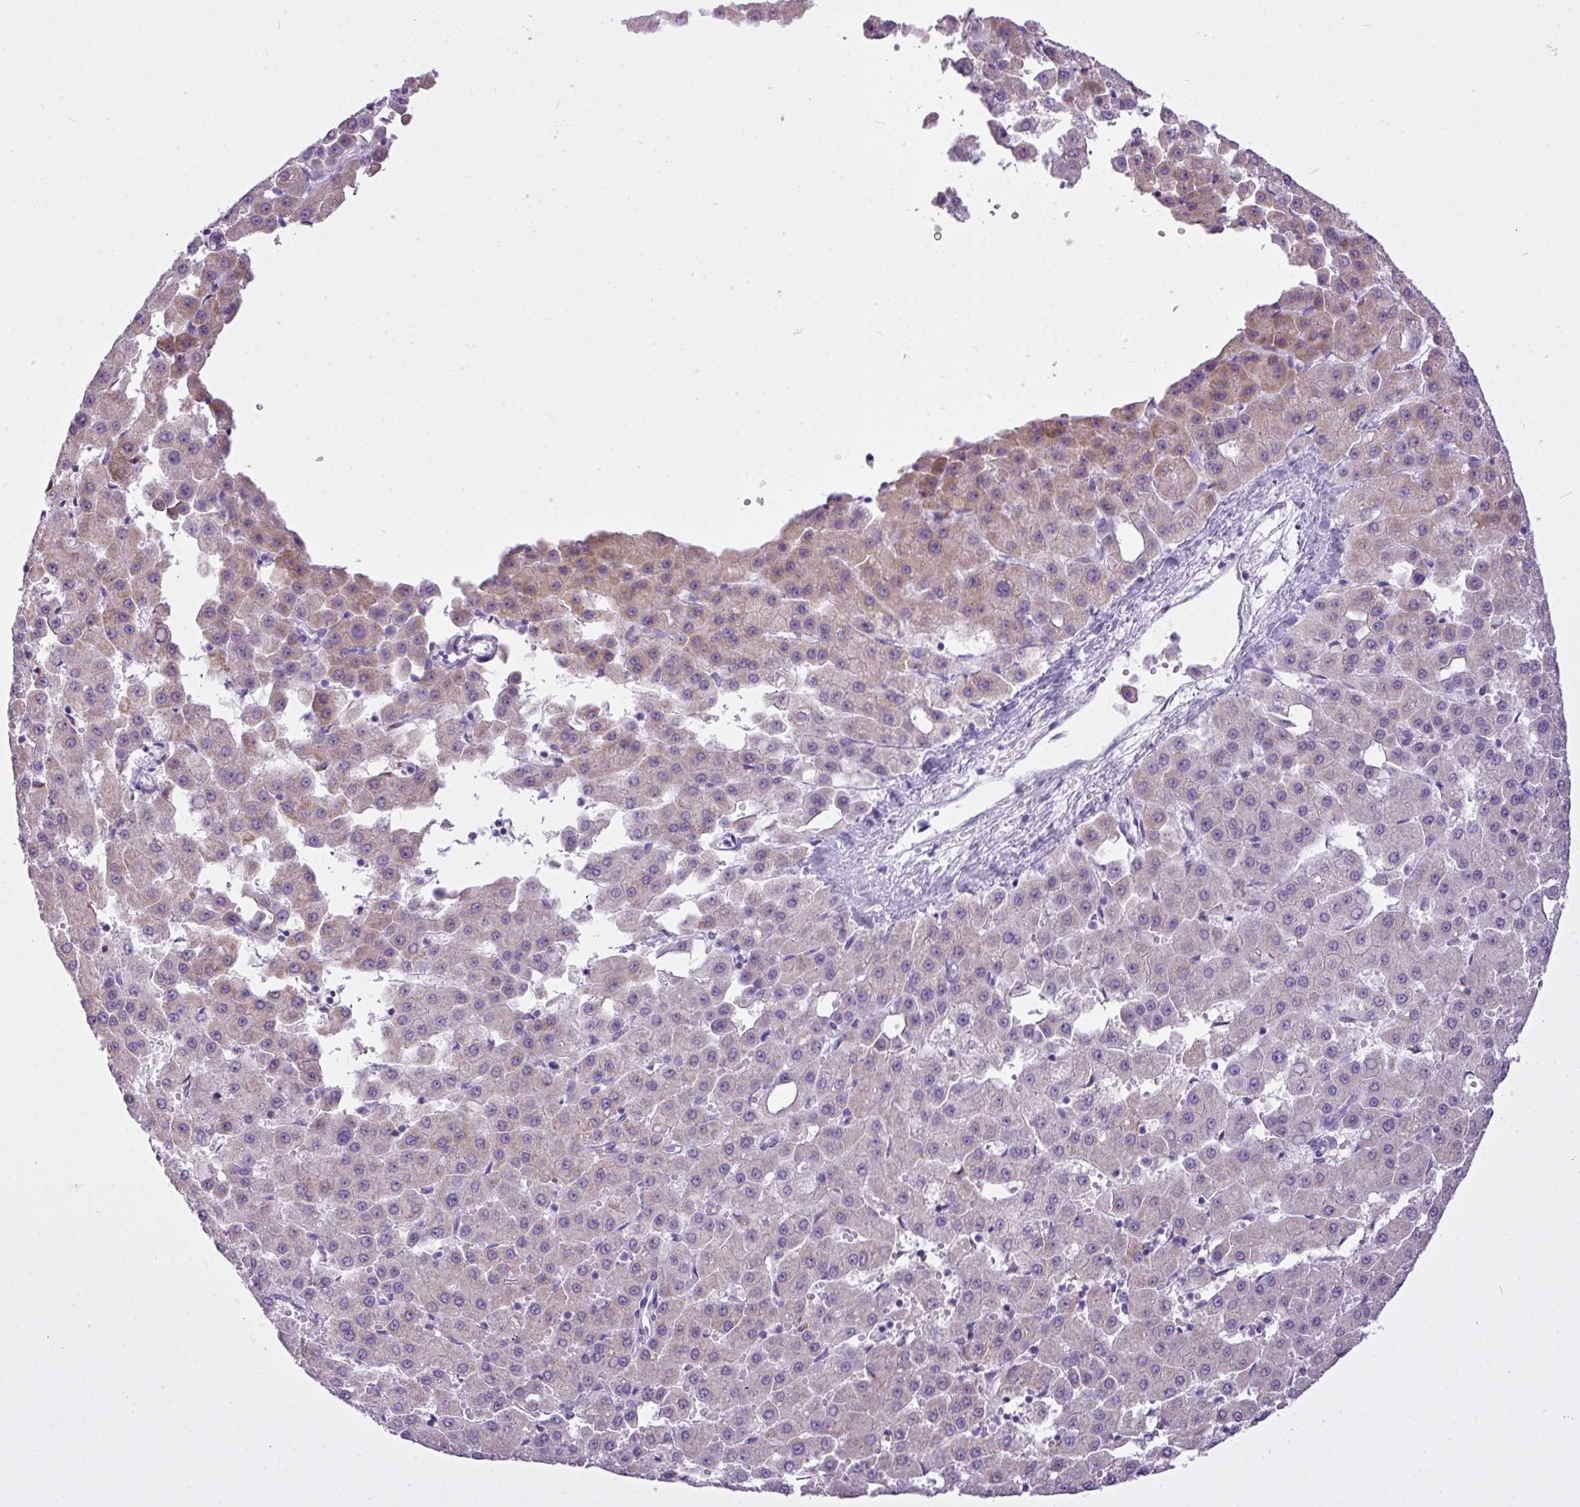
{"staining": {"intensity": "weak", "quantity": "<25%", "location": "cytoplasmic/membranous"}, "tissue": "liver cancer", "cell_type": "Tumor cells", "image_type": "cancer", "snomed": [{"axis": "morphology", "description": "Carcinoma, Hepatocellular, NOS"}, {"axis": "topography", "description": "Liver"}], "caption": "Micrograph shows no significant protein positivity in tumor cells of hepatocellular carcinoma (liver).", "gene": "FAM43A", "patient": {"sex": "male", "age": 47}}